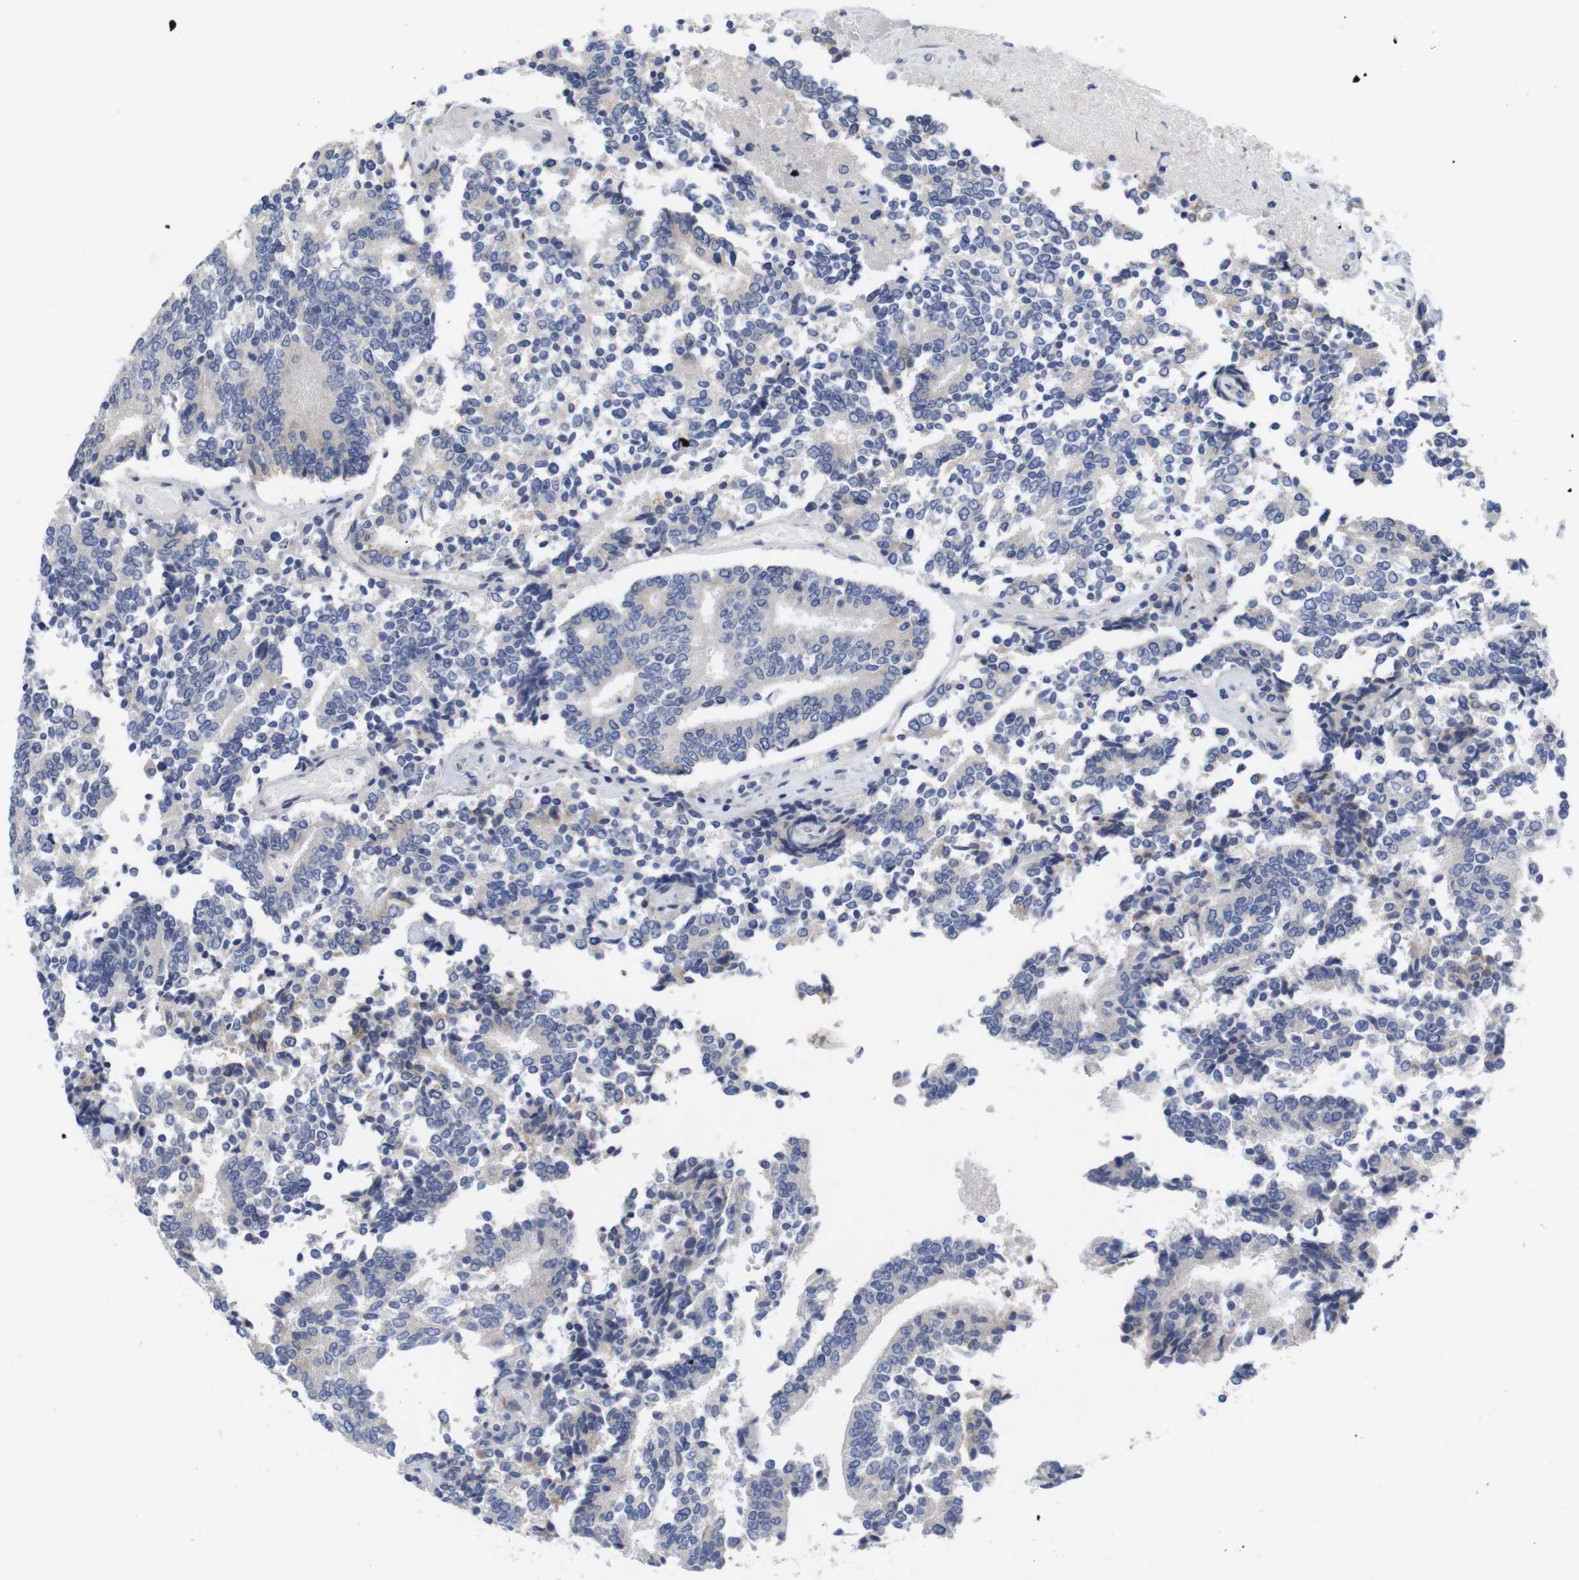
{"staining": {"intensity": "weak", "quantity": "<25%", "location": "cytoplasmic/membranous"}, "tissue": "prostate cancer", "cell_type": "Tumor cells", "image_type": "cancer", "snomed": [{"axis": "morphology", "description": "Normal tissue, NOS"}, {"axis": "morphology", "description": "Adenocarcinoma, High grade"}, {"axis": "topography", "description": "Prostate"}, {"axis": "topography", "description": "Seminal veicle"}], "caption": "Protein analysis of prostate cancer (adenocarcinoma (high-grade)) exhibits no significant positivity in tumor cells.", "gene": "TNNI3", "patient": {"sex": "male", "age": 55}}